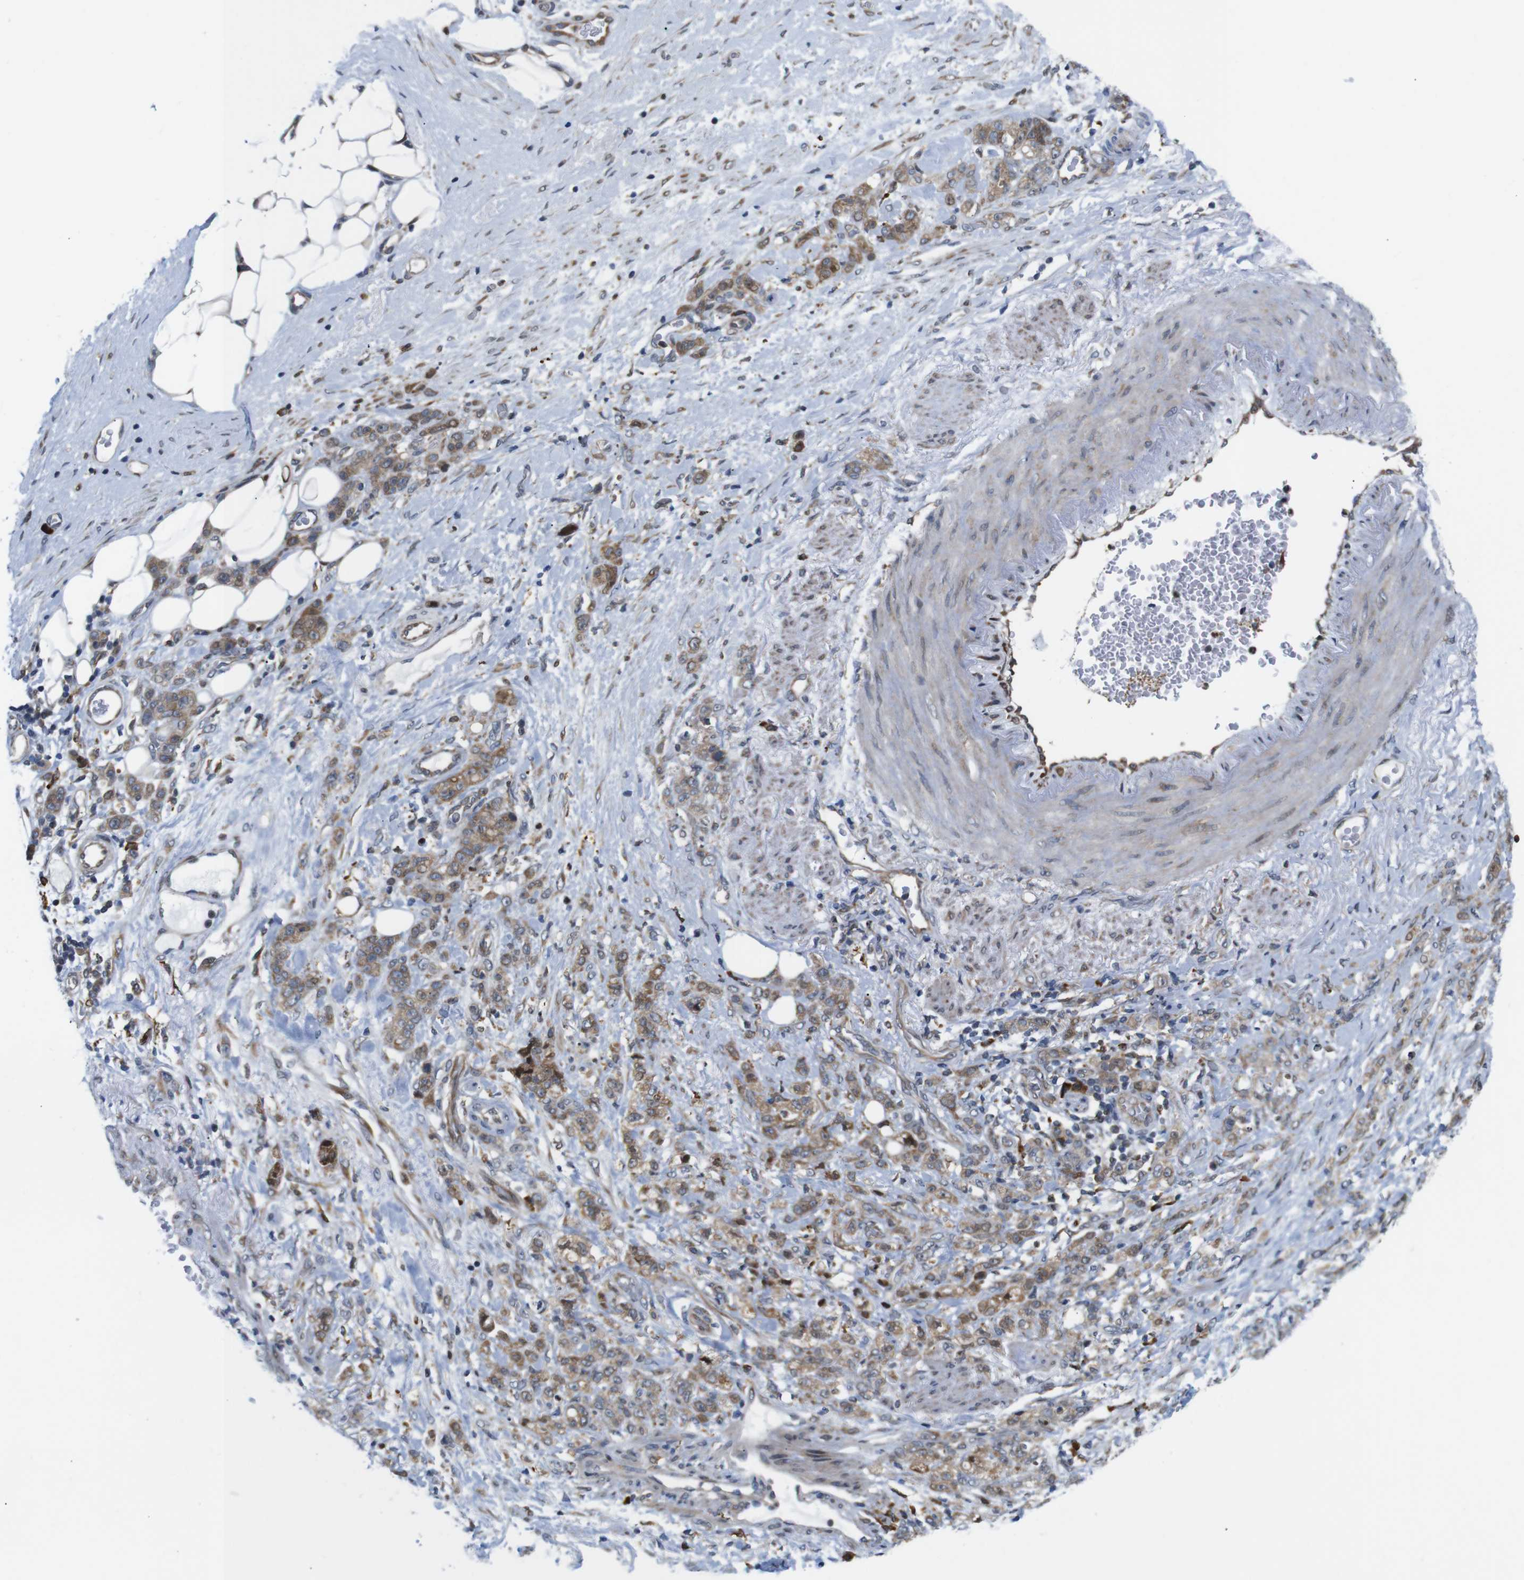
{"staining": {"intensity": "moderate", "quantity": ">75%", "location": "cytoplasmic/membranous"}, "tissue": "stomach cancer", "cell_type": "Tumor cells", "image_type": "cancer", "snomed": [{"axis": "morphology", "description": "Adenocarcinoma, NOS"}, {"axis": "topography", "description": "Stomach"}], "caption": "Moderate cytoplasmic/membranous protein staining is seen in approximately >75% of tumor cells in stomach adenocarcinoma.", "gene": "PTPN1", "patient": {"sex": "male", "age": 82}}